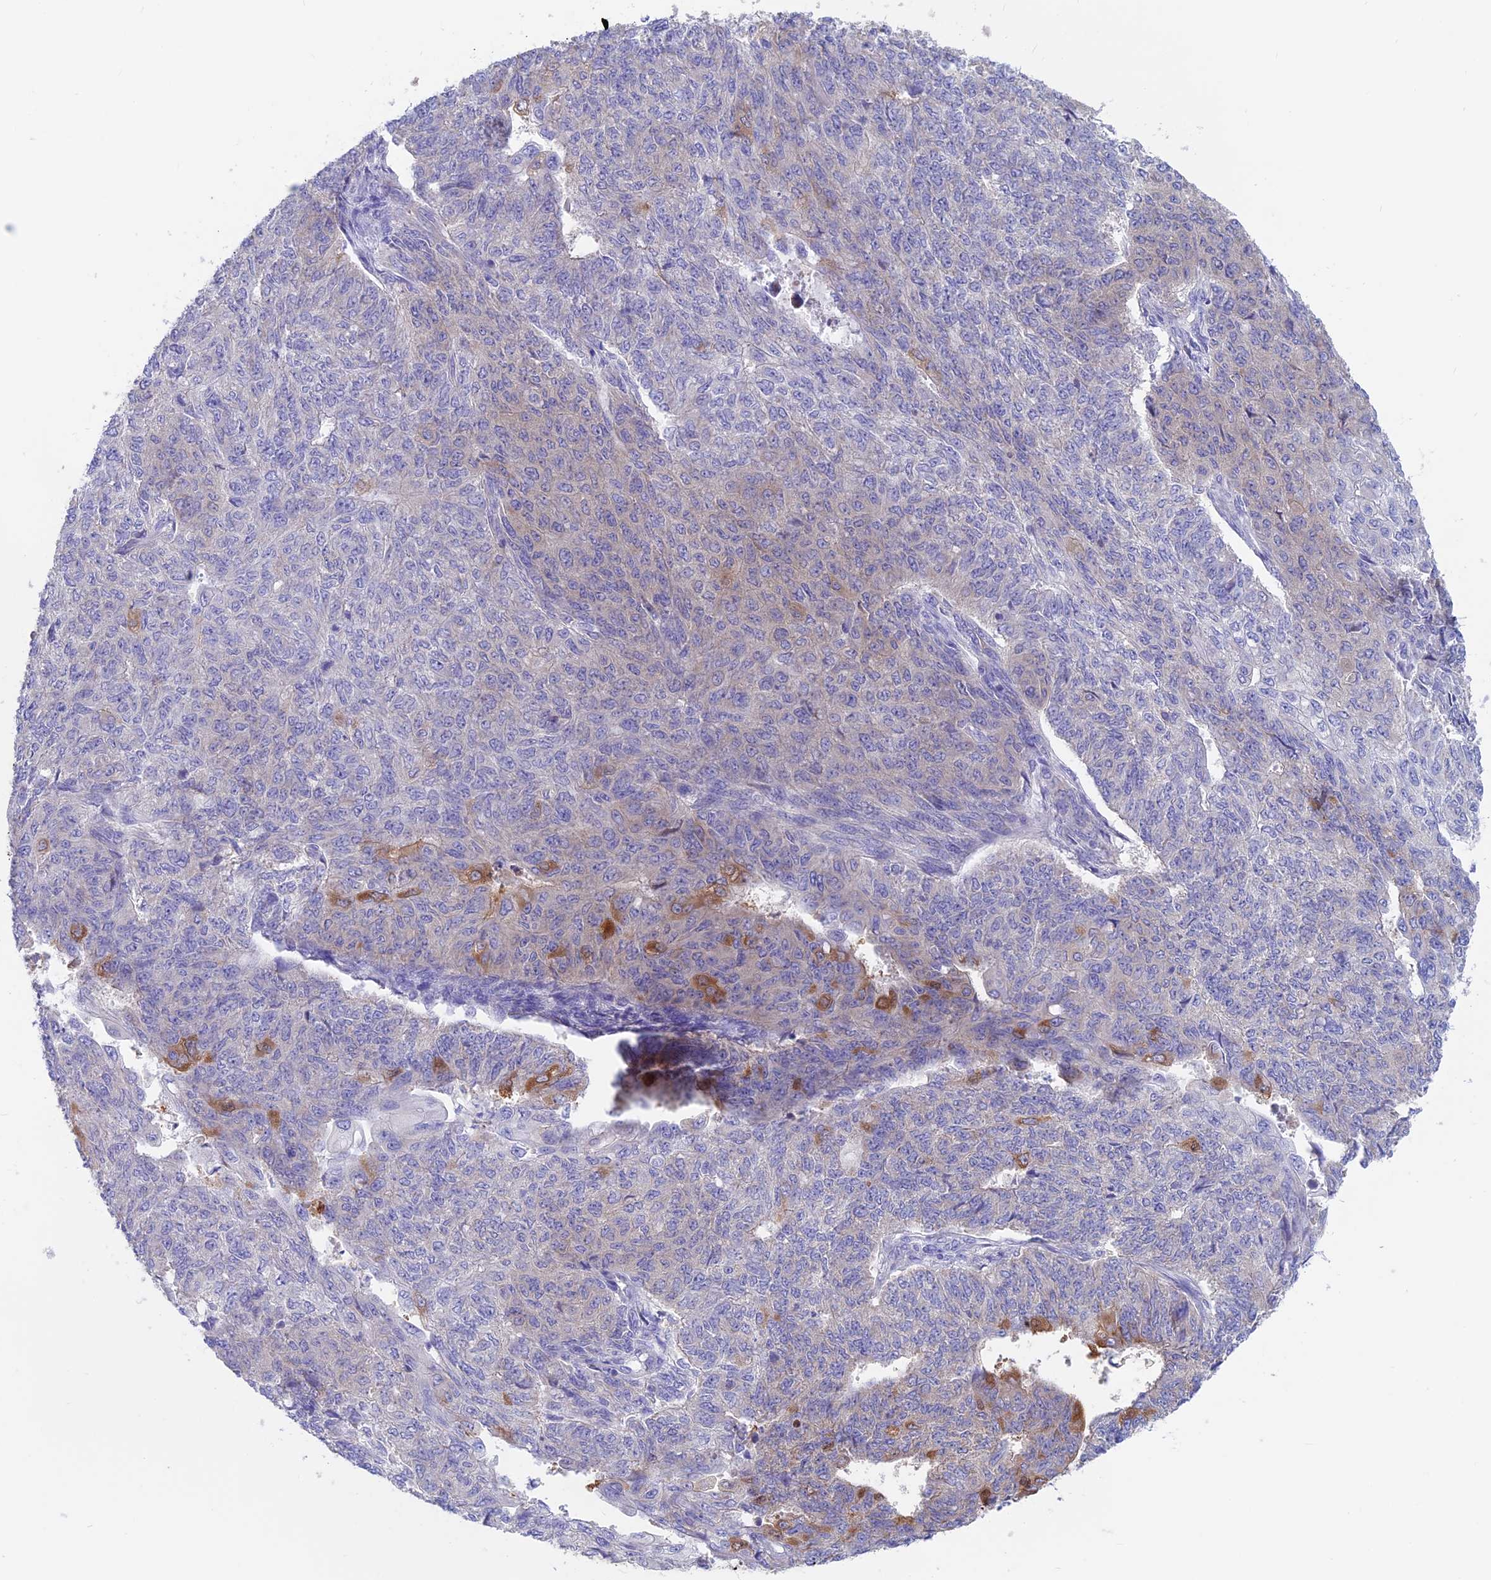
{"staining": {"intensity": "moderate", "quantity": "<25%", "location": "cytoplasmic/membranous"}, "tissue": "endometrial cancer", "cell_type": "Tumor cells", "image_type": "cancer", "snomed": [{"axis": "morphology", "description": "Adenocarcinoma, NOS"}, {"axis": "topography", "description": "Endometrium"}], "caption": "The histopathology image exhibits immunohistochemical staining of endometrial adenocarcinoma. There is moderate cytoplasmic/membranous positivity is seen in about <25% of tumor cells. (DAB IHC with brightfield microscopy, high magnification).", "gene": "LZTFL1", "patient": {"sex": "female", "age": 32}}